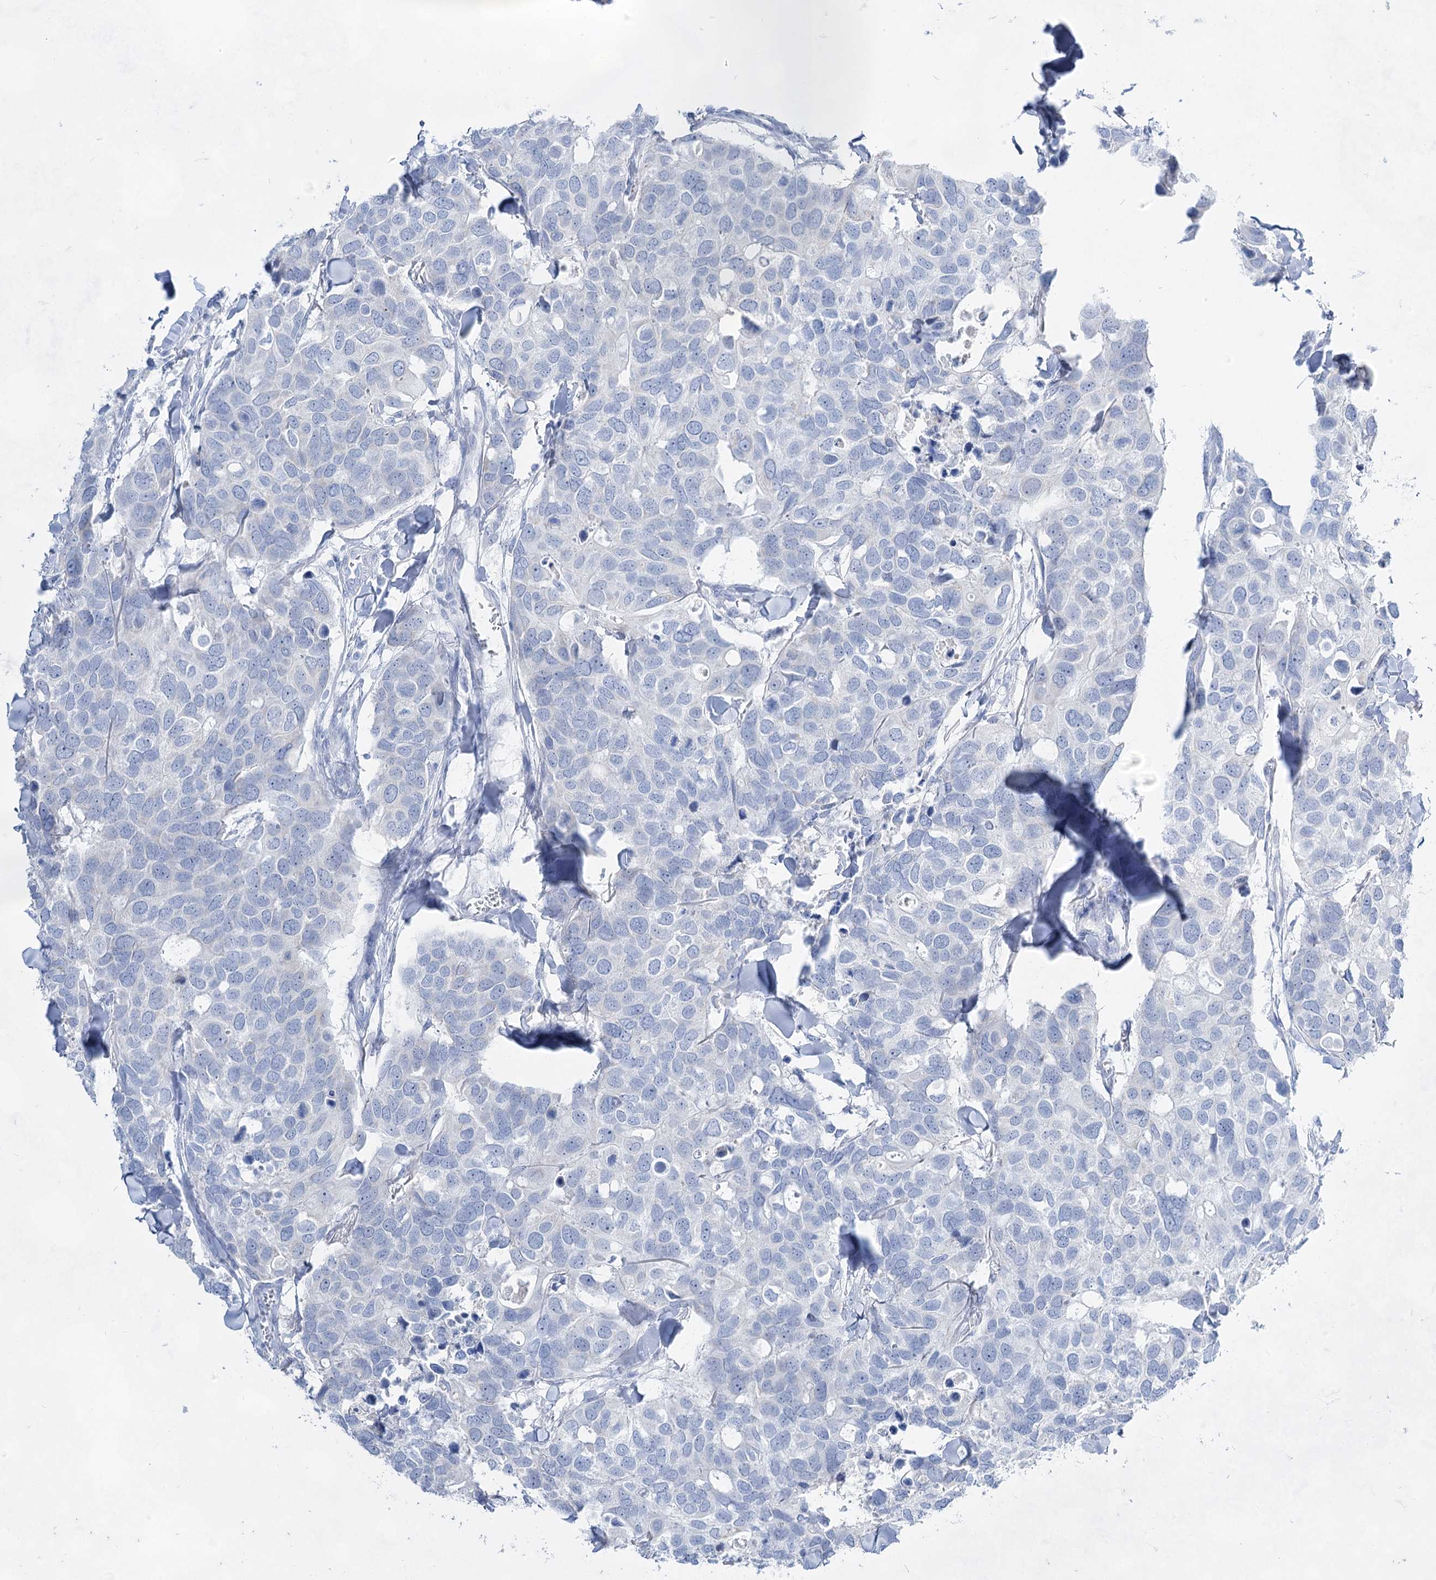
{"staining": {"intensity": "negative", "quantity": "none", "location": "none"}, "tissue": "breast cancer", "cell_type": "Tumor cells", "image_type": "cancer", "snomed": [{"axis": "morphology", "description": "Duct carcinoma"}, {"axis": "topography", "description": "Breast"}], "caption": "A micrograph of breast cancer (intraductal carcinoma) stained for a protein shows no brown staining in tumor cells.", "gene": "ACRV1", "patient": {"sex": "female", "age": 83}}